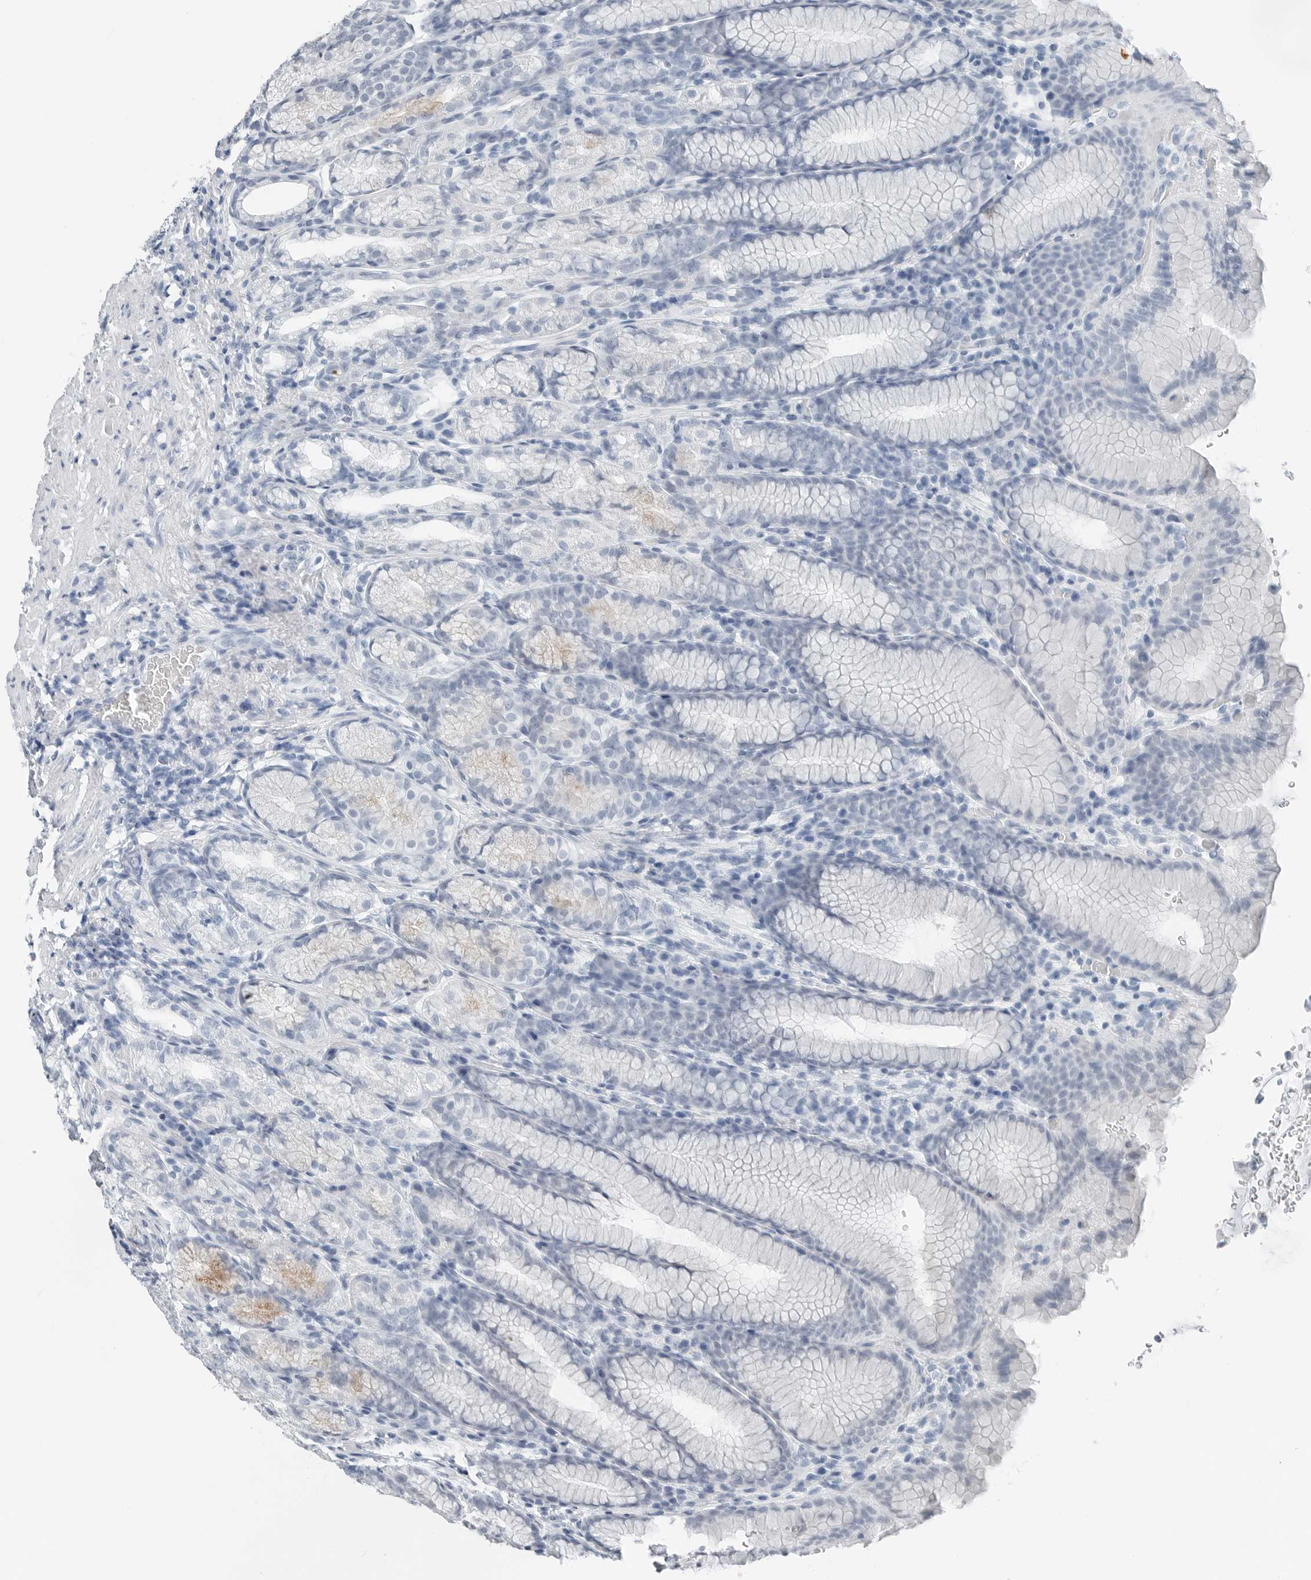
{"staining": {"intensity": "negative", "quantity": "none", "location": "none"}, "tissue": "stomach", "cell_type": "Glandular cells", "image_type": "normal", "snomed": [{"axis": "morphology", "description": "Normal tissue, NOS"}, {"axis": "topography", "description": "Stomach"}], "caption": "High power microscopy histopathology image of an immunohistochemistry photomicrograph of benign stomach, revealing no significant staining in glandular cells.", "gene": "SLPI", "patient": {"sex": "male", "age": 42}}